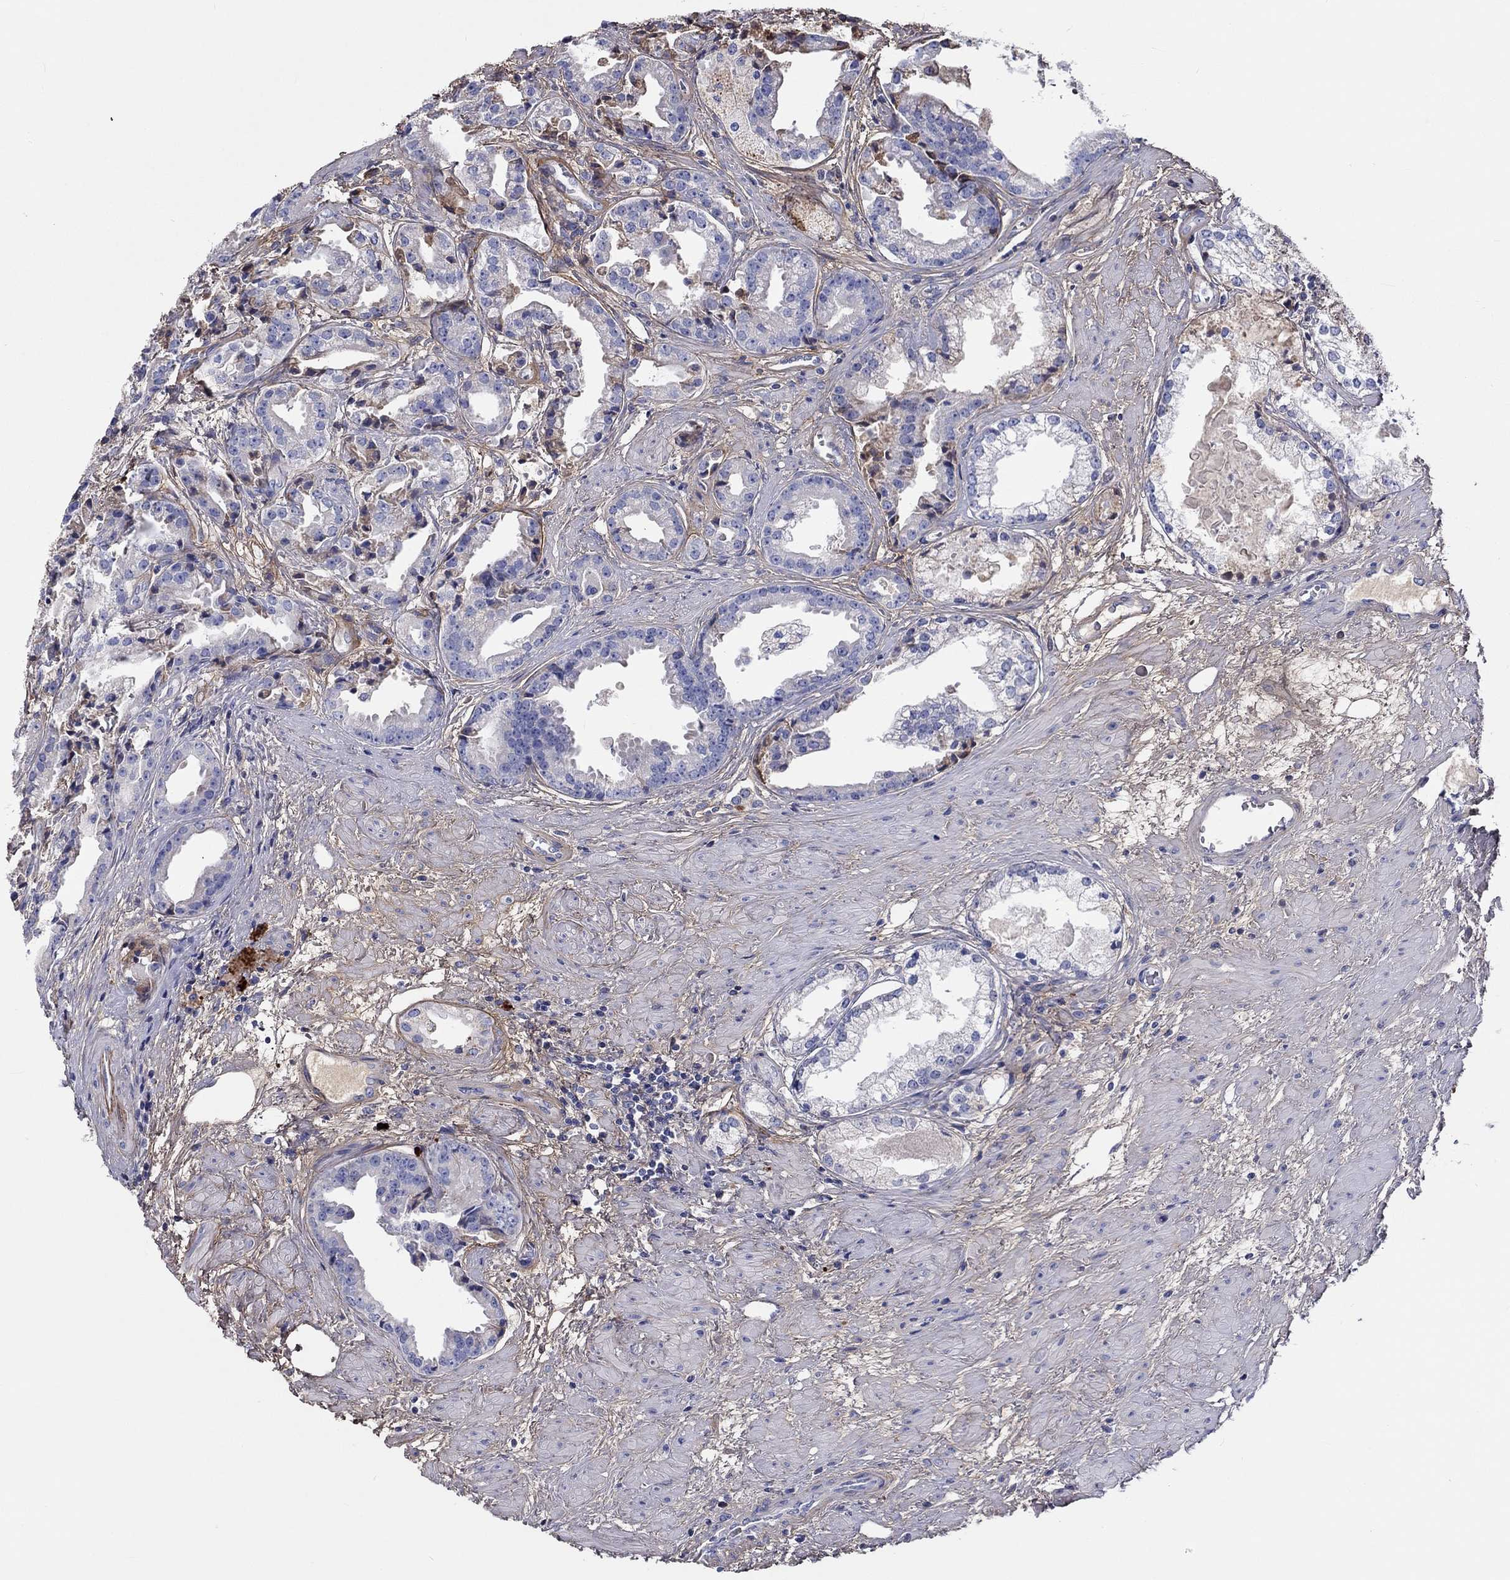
{"staining": {"intensity": "negative", "quantity": "none", "location": "none"}, "tissue": "prostate cancer", "cell_type": "Tumor cells", "image_type": "cancer", "snomed": [{"axis": "morphology", "description": "Adenocarcinoma, NOS"}, {"axis": "morphology", "description": "Adenocarcinoma, High grade"}, {"axis": "topography", "description": "Prostate"}], "caption": "Tumor cells are negative for protein expression in human prostate high-grade adenocarcinoma. (Immunohistochemistry (ihc), brightfield microscopy, high magnification).", "gene": "TGFBI", "patient": {"sex": "male", "age": 64}}